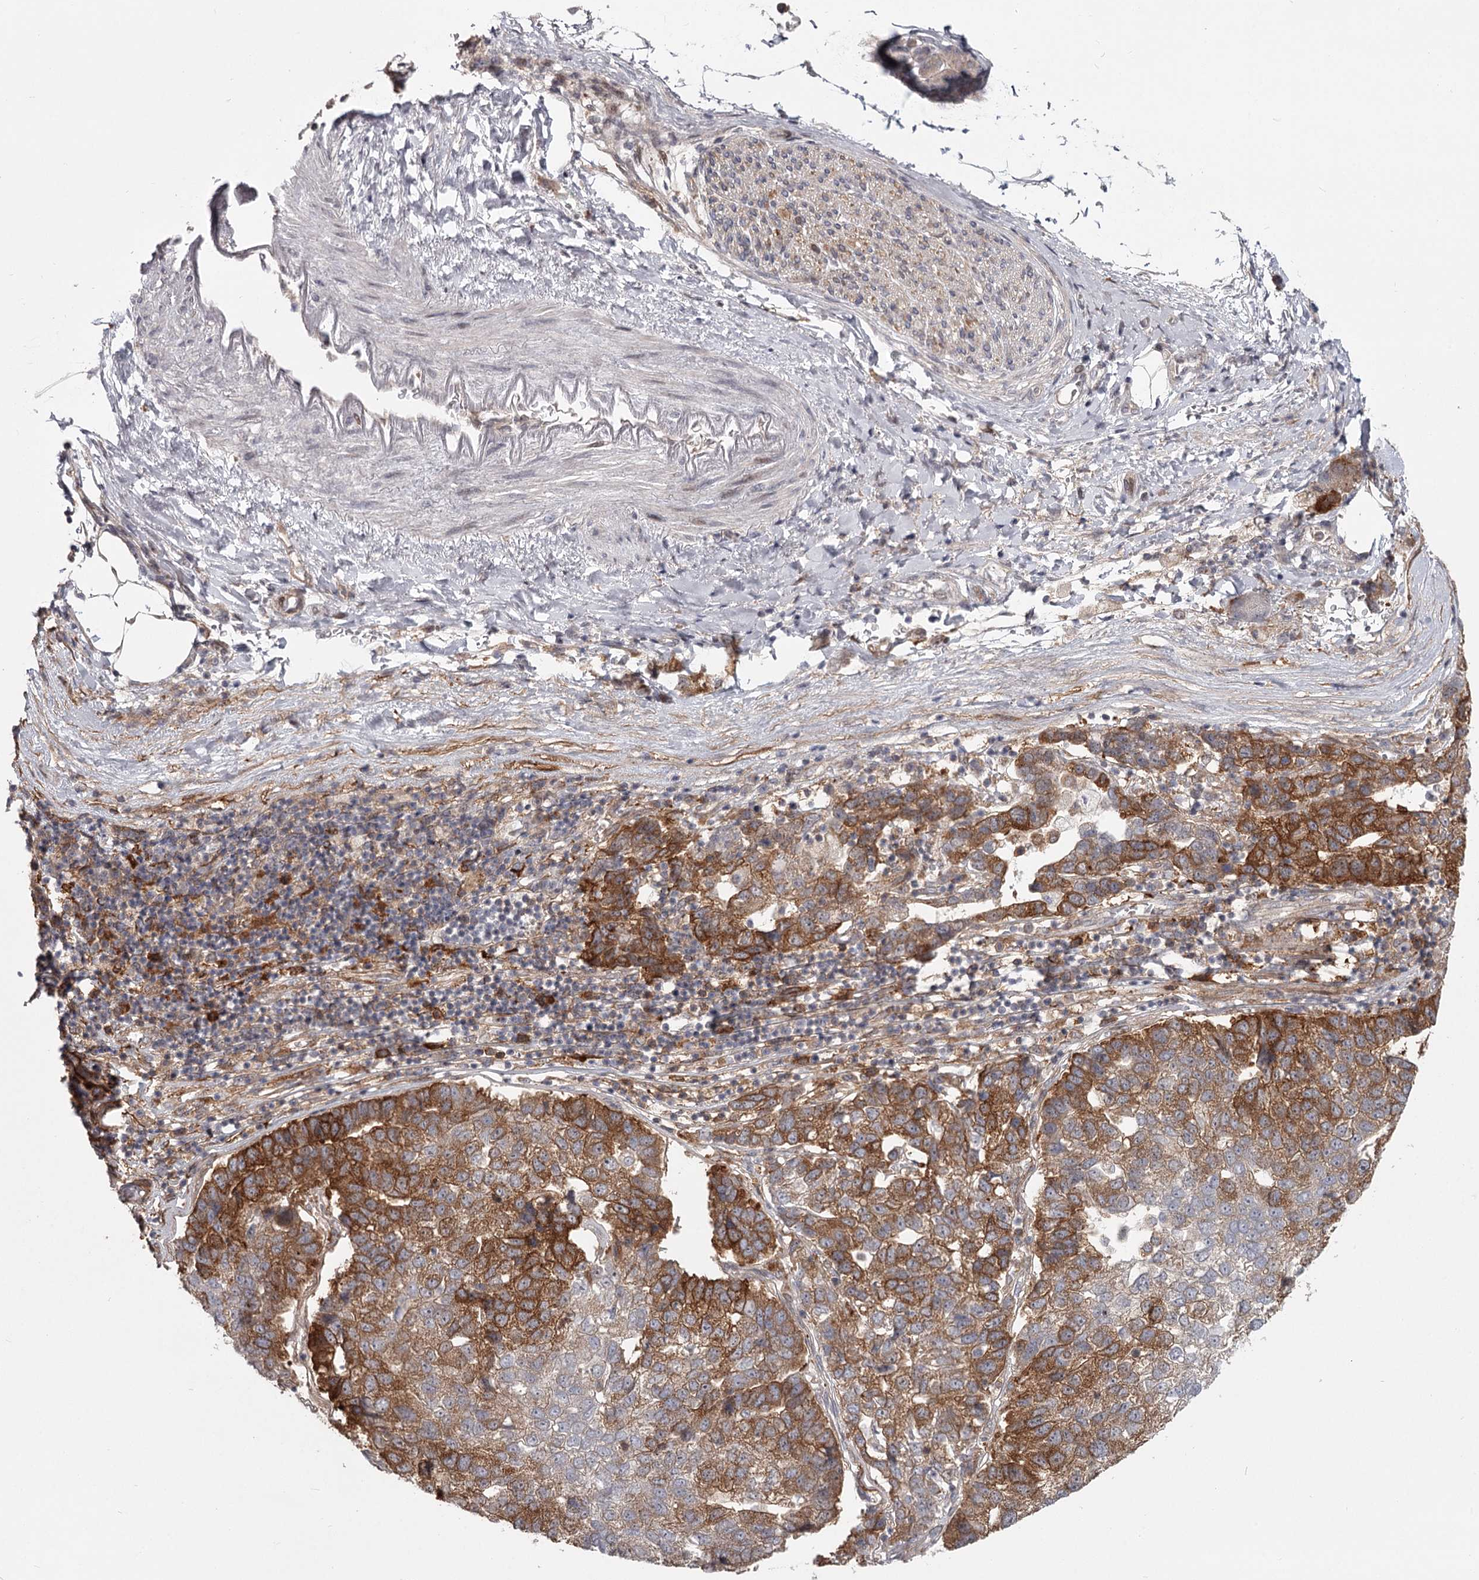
{"staining": {"intensity": "strong", "quantity": "<25%", "location": "cytoplasmic/membranous"}, "tissue": "pancreatic cancer", "cell_type": "Tumor cells", "image_type": "cancer", "snomed": [{"axis": "morphology", "description": "Adenocarcinoma, NOS"}, {"axis": "topography", "description": "Pancreas"}], "caption": "Immunohistochemistry photomicrograph of neoplastic tissue: pancreatic cancer (adenocarcinoma) stained using IHC shows medium levels of strong protein expression localized specifically in the cytoplasmic/membranous of tumor cells, appearing as a cytoplasmic/membranous brown color.", "gene": "CCNG2", "patient": {"sex": "female", "age": 61}}